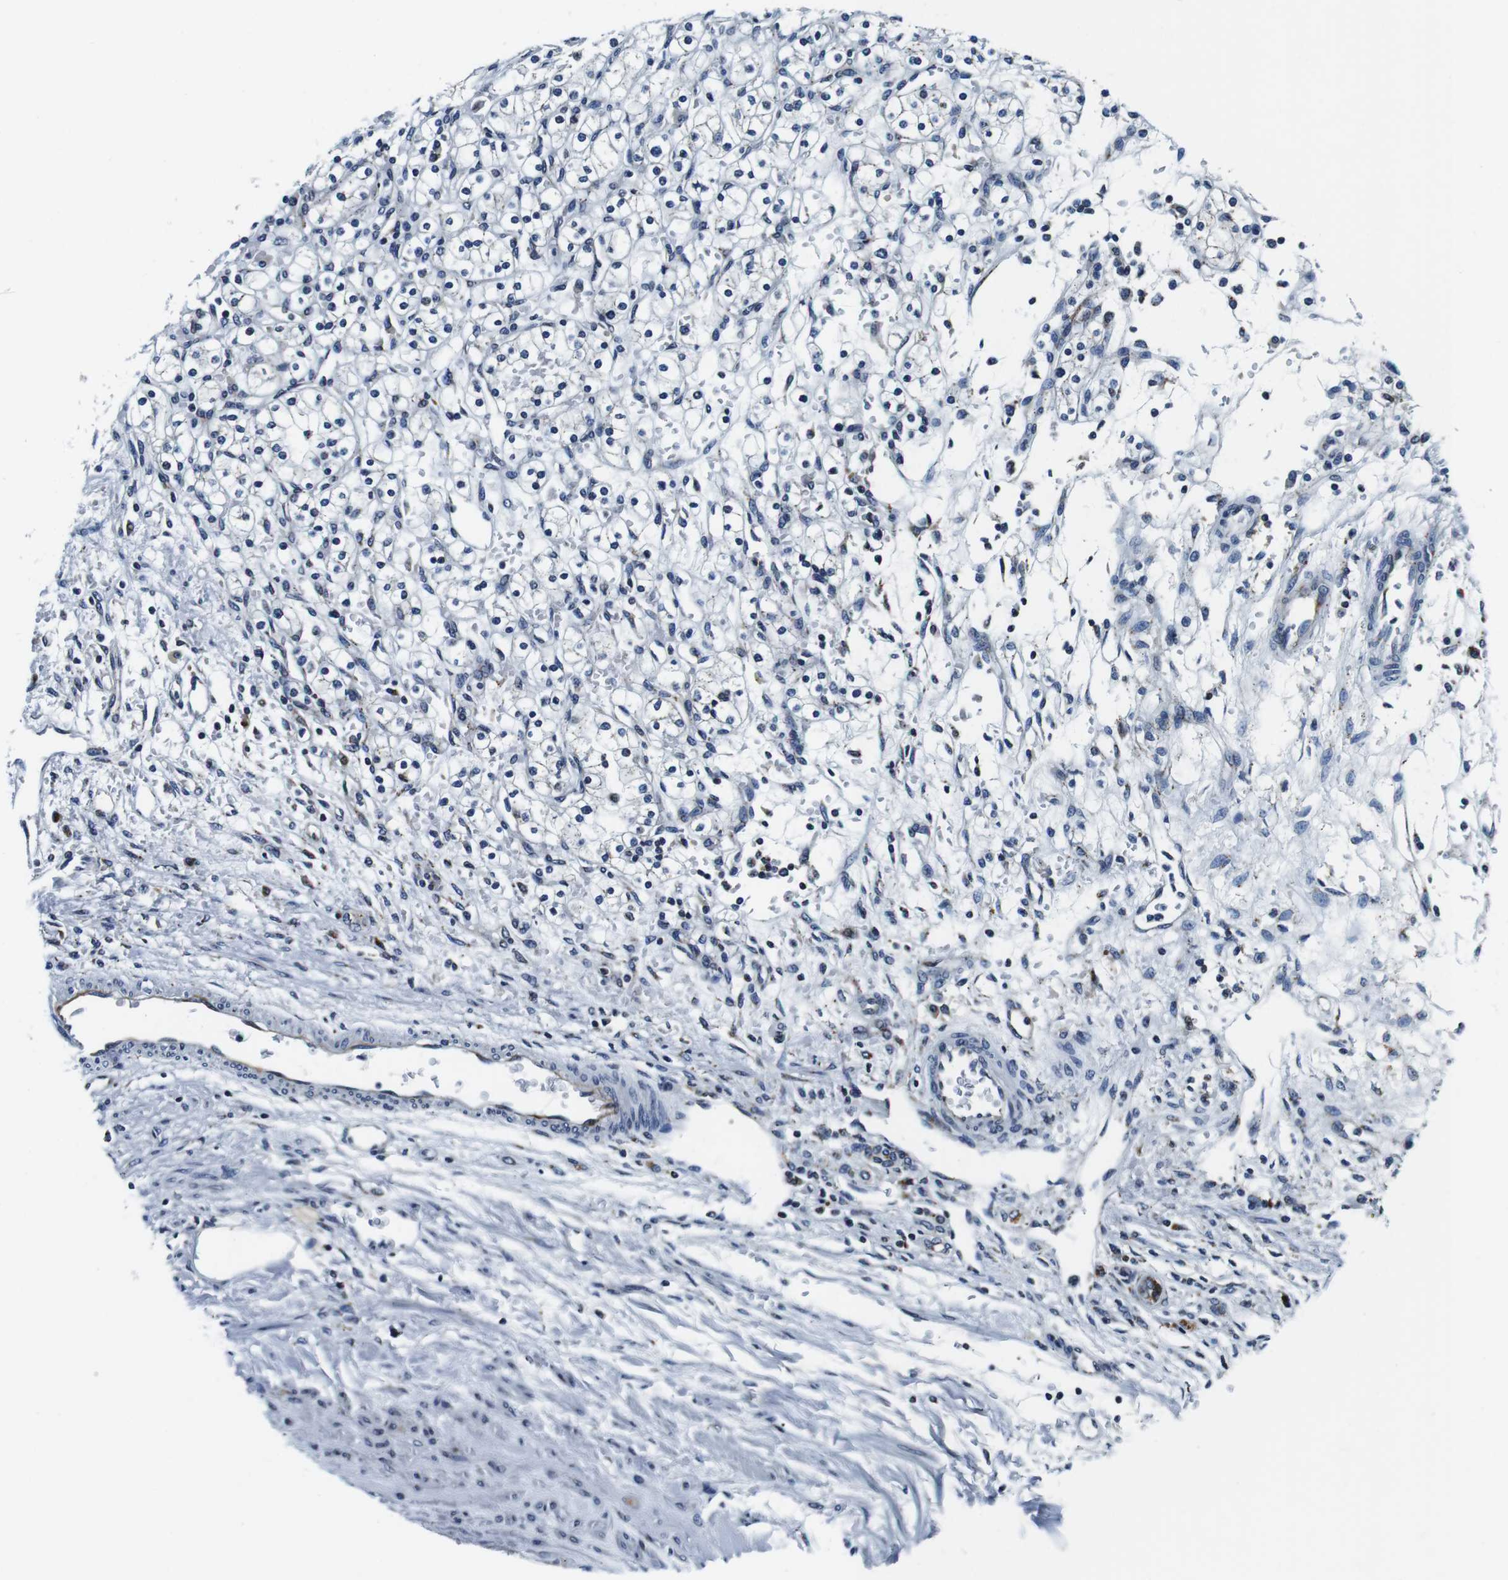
{"staining": {"intensity": "negative", "quantity": "none", "location": "none"}, "tissue": "renal cancer", "cell_type": "Tumor cells", "image_type": "cancer", "snomed": [{"axis": "morphology", "description": "Normal tissue, NOS"}, {"axis": "morphology", "description": "Adenocarcinoma, NOS"}, {"axis": "topography", "description": "Kidney"}], "caption": "IHC photomicrograph of neoplastic tissue: renal cancer stained with DAB (3,3'-diaminobenzidine) demonstrates no significant protein expression in tumor cells.", "gene": "FAR2", "patient": {"sex": "female", "age": 55}}